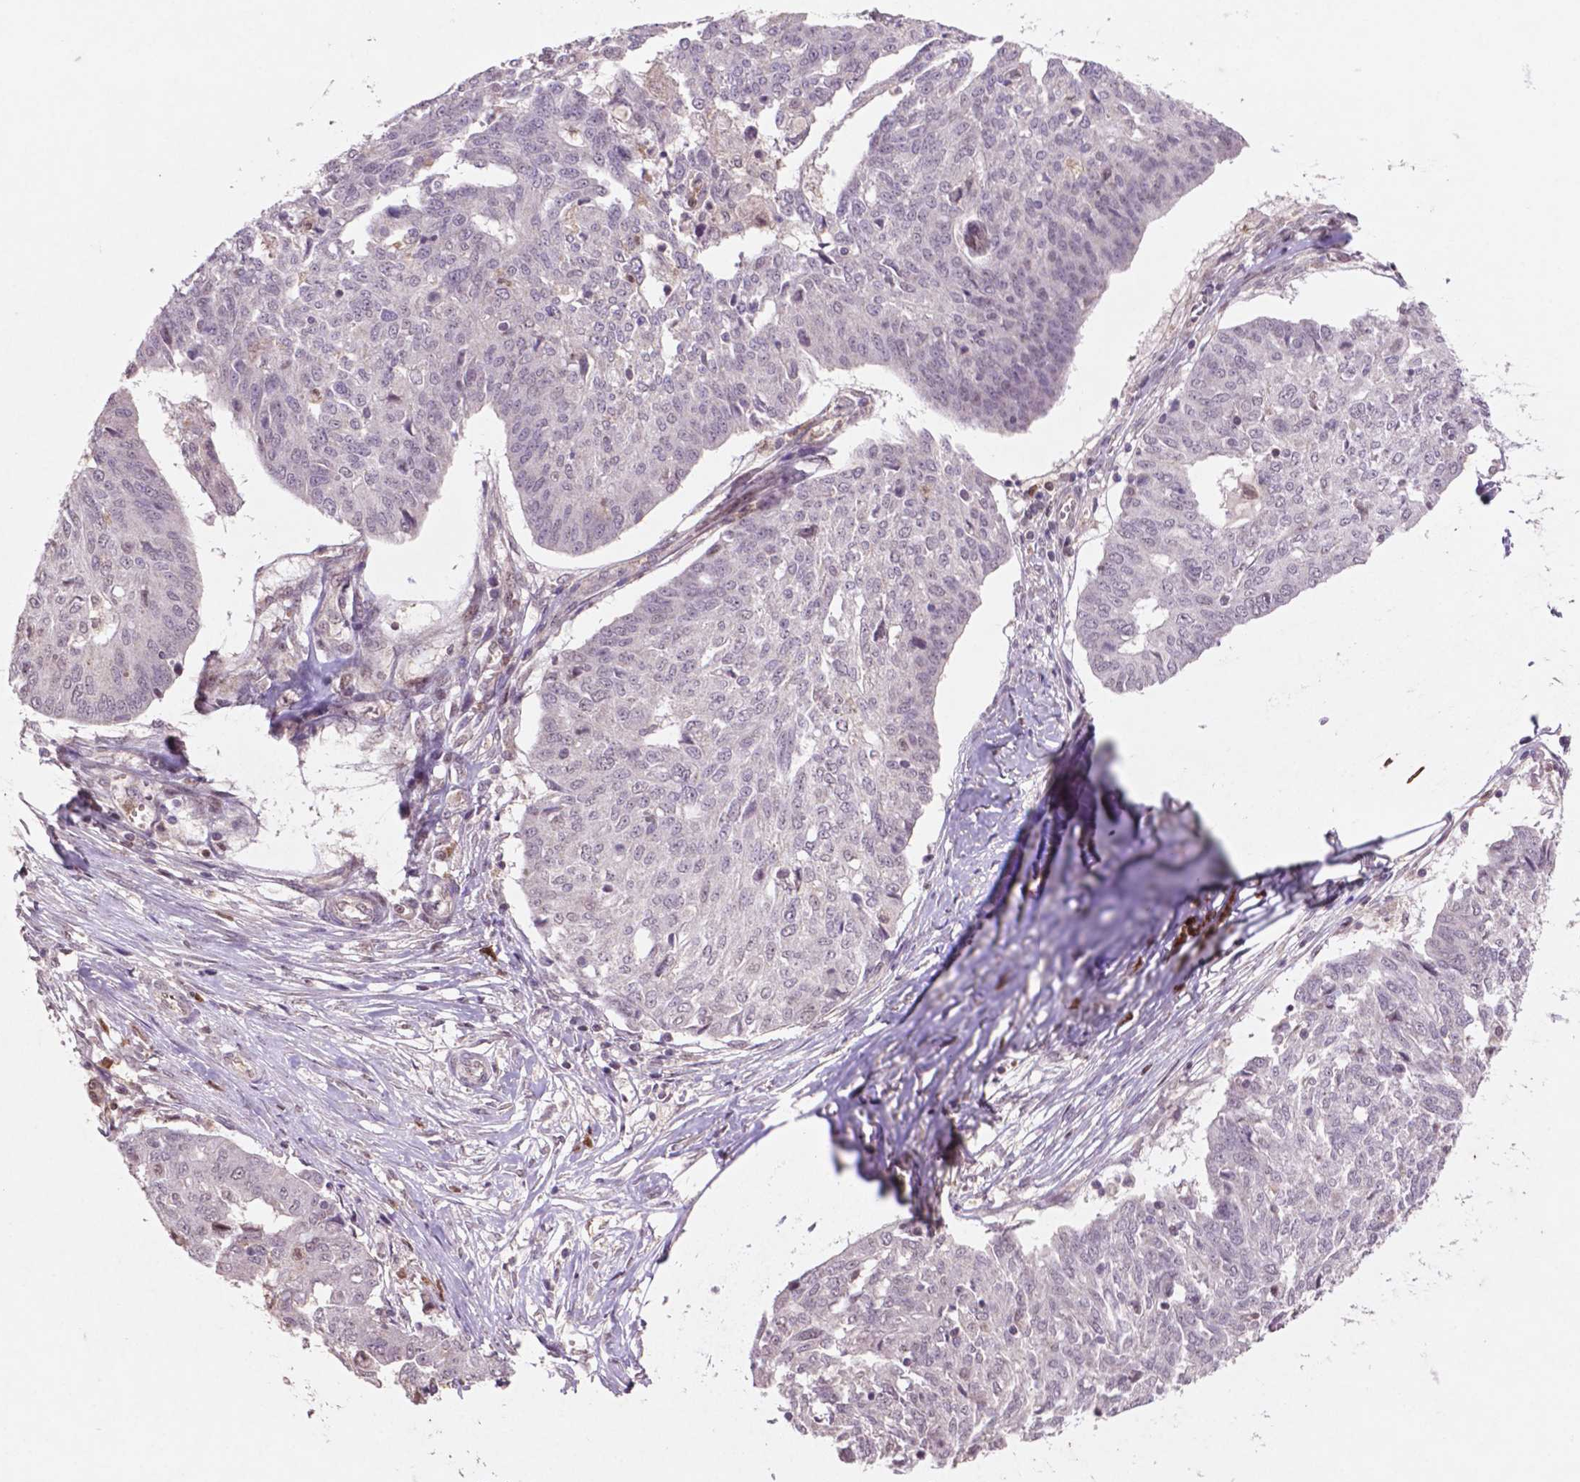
{"staining": {"intensity": "negative", "quantity": "none", "location": "none"}, "tissue": "ovarian cancer", "cell_type": "Tumor cells", "image_type": "cancer", "snomed": [{"axis": "morphology", "description": "Cystadenocarcinoma, serous, NOS"}, {"axis": "topography", "description": "Ovary"}], "caption": "Tumor cells show no significant positivity in ovarian cancer.", "gene": "GLRX", "patient": {"sex": "female", "age": 67}}